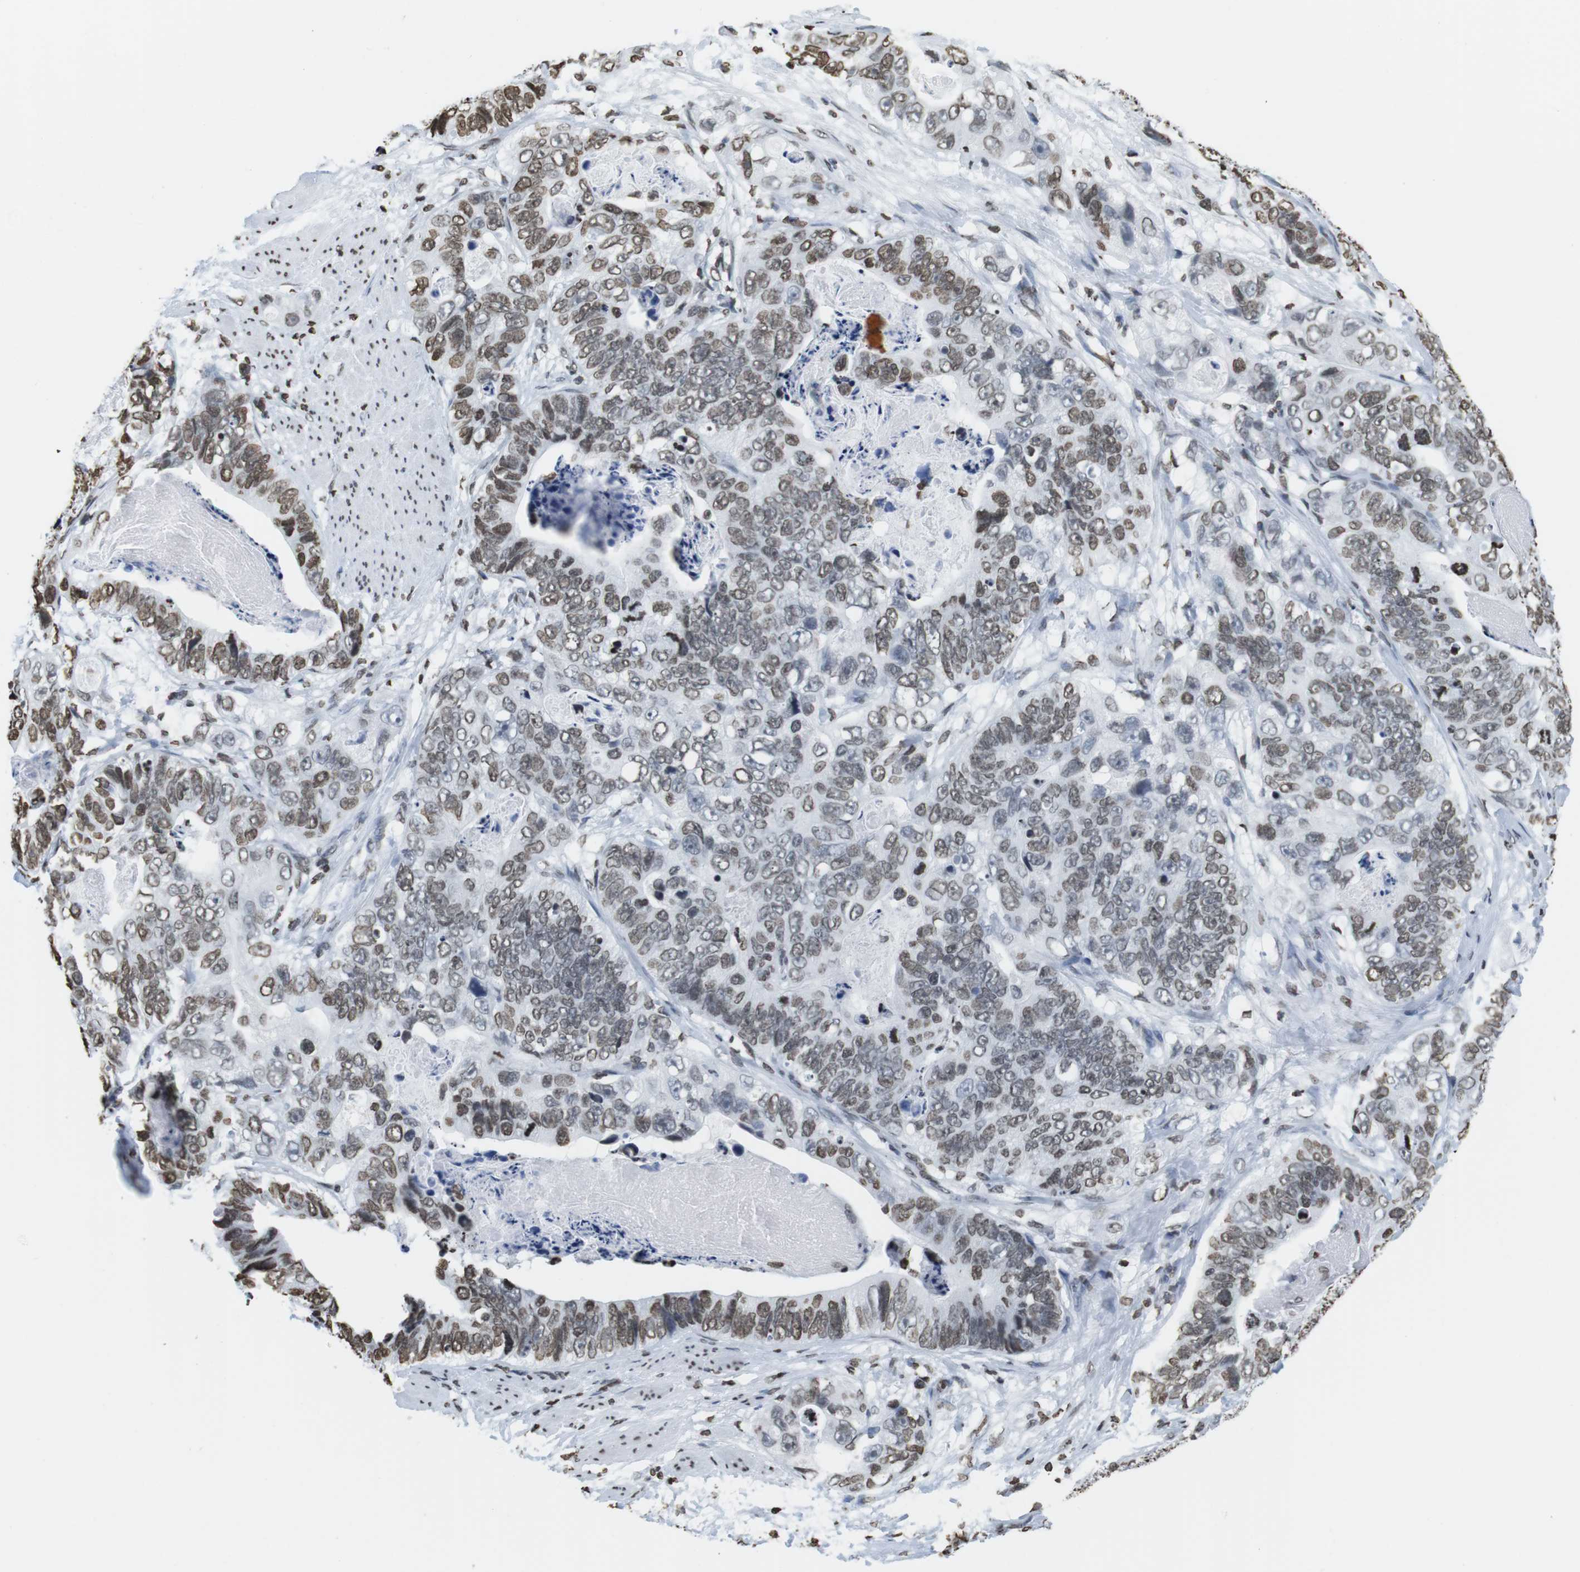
{"staining": {"intensity": "moderate", "quantity": ">75%", "location": "nuclear"}, "tissue": "stomach cancer", "cell_type": "Tumor cells", "image_type": "cancer", "snomed": [{"axis": "morphology", "description": "Adenocarcinoma, NOS"}, {"axis": "topography", "description": "Stomach"}], "caption": "Immunohistochemical staining of human stomach cancer (adenocarcinoma) demonstrates medium levels of moderate nuclear protein positivity in approximately >75% of tumor cells.", "gene": "BSX", "patient": {"sex": "female", "age": 89}}